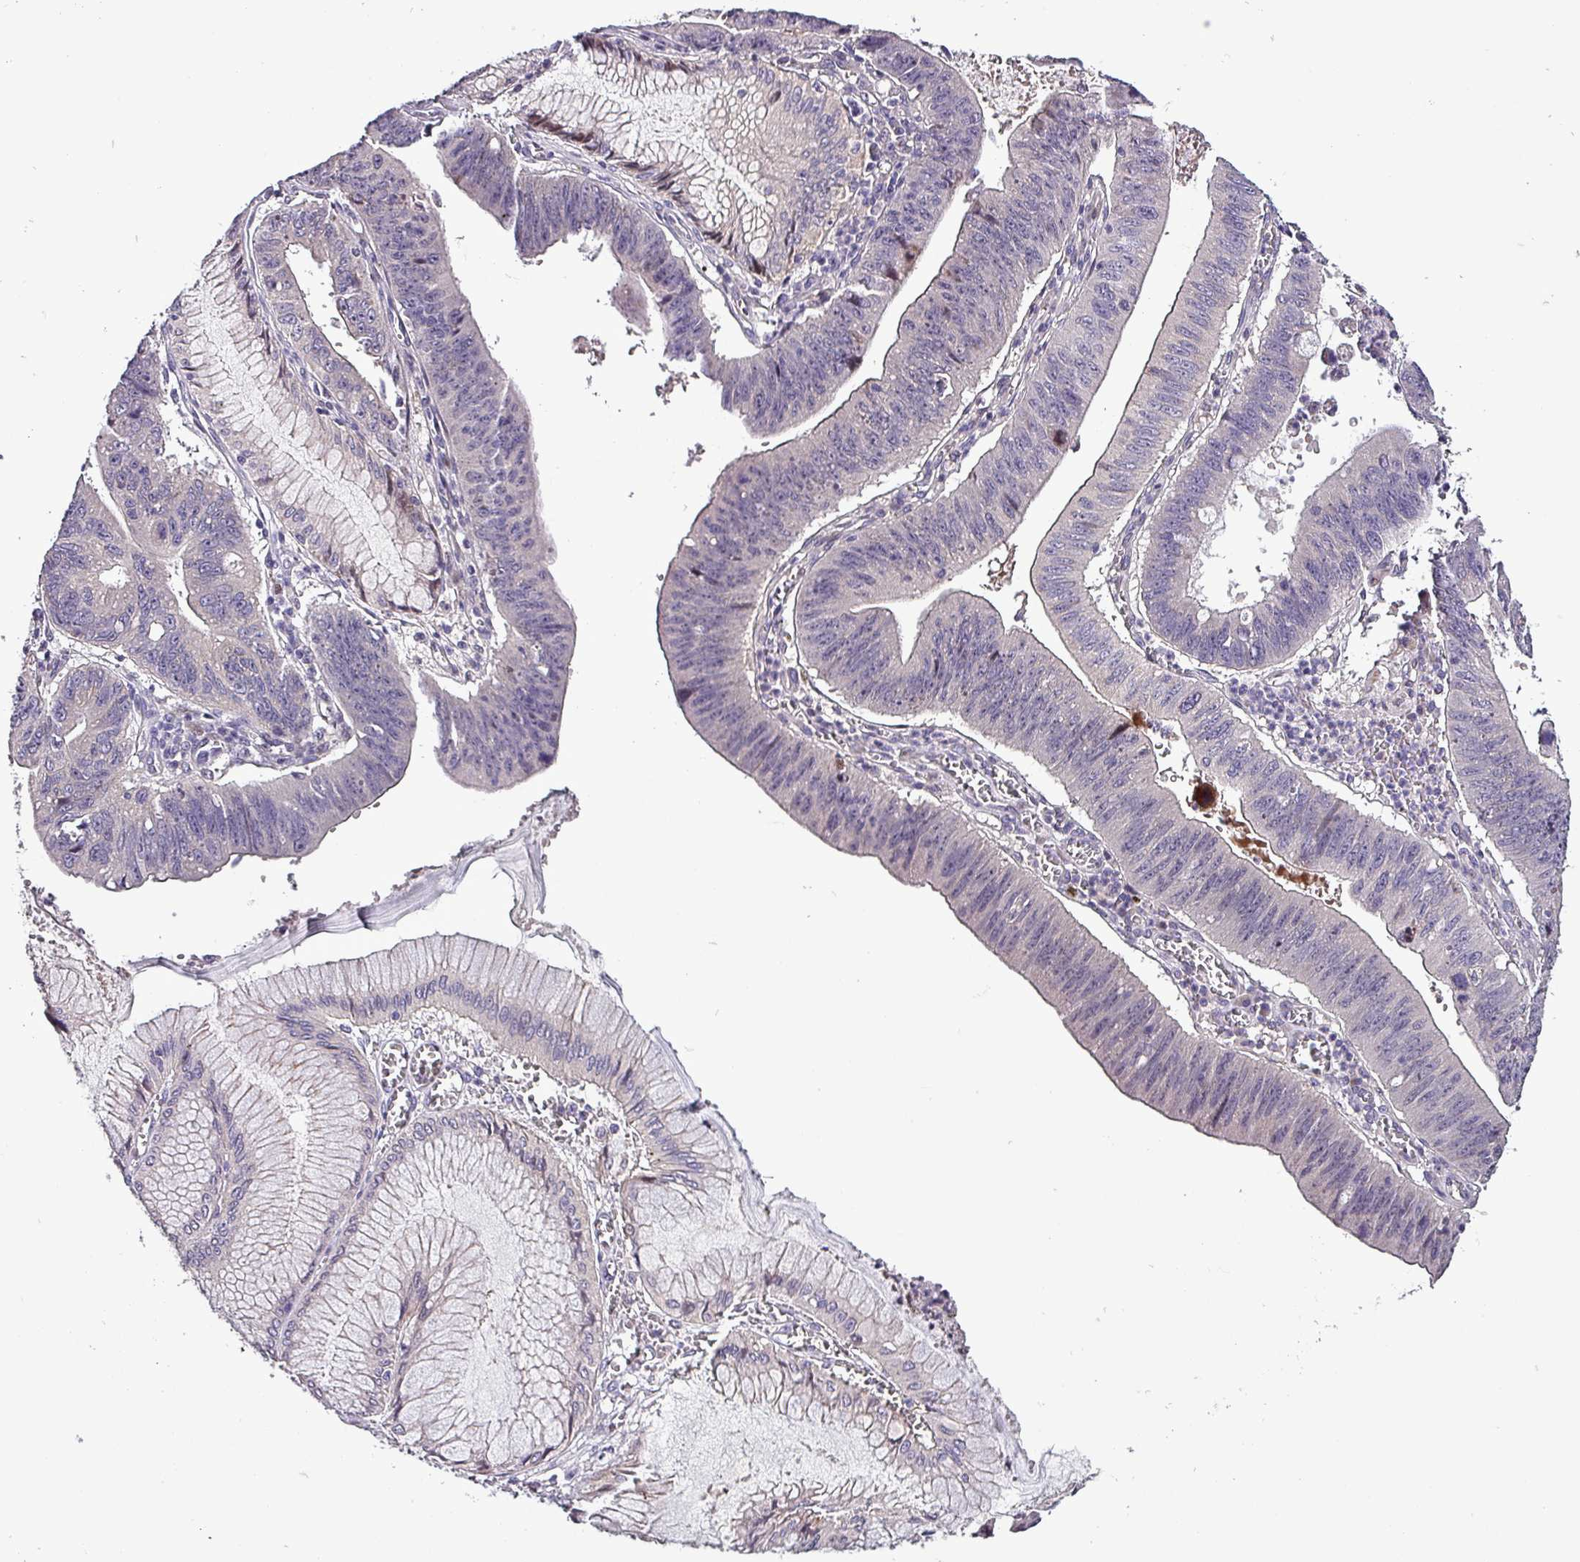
{"staining": {"intensity": "negative", "quantity": "none", "location": "none"}, "tissue": "stomach cancer", "cell_type": "Tumor cells", "image_type": "cancer", "snomed": [{"axis": "morphology", "description": "Adenocarcinoma, NOS"}, {"axis": "topography", "description": "Stomach"}], "caption": "Immunohistochemistry of human stomach adenocarcinoma displays no expression in tumor cells.", "gene": "GRAPL", "patient": {"sex": "male", "age": 59}}